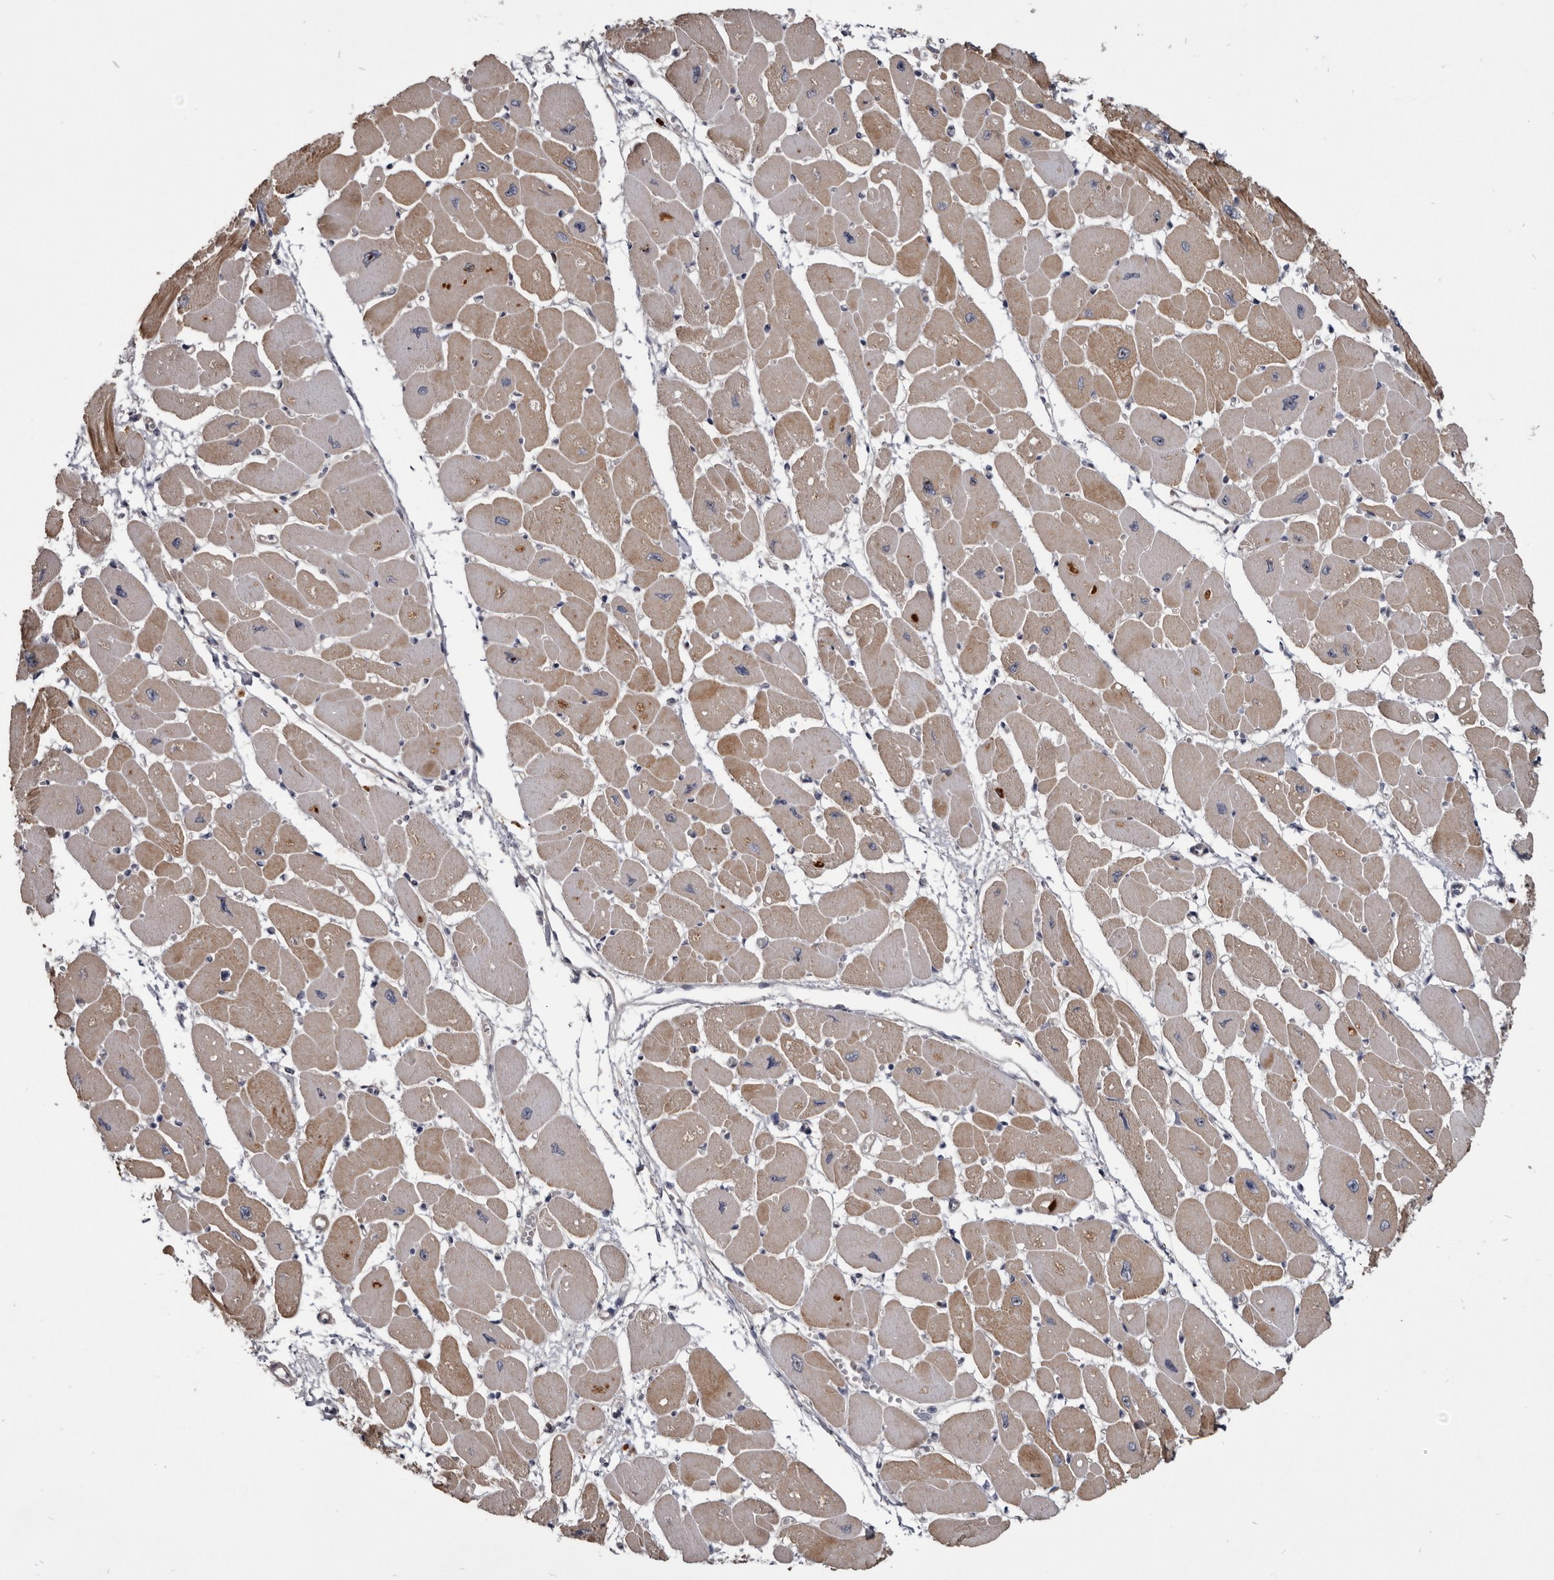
{"staining": {"intensity": "moderate", "quantity": ">75%", "location": "cytoplasmic/membranous"}, "tissue": "heart muscle", "cell_type": "Cardiomyocytes", "image_type": "normal", "snomed": [{"axis": "morphology", "description": "Normal tissue, NOS"}, {"axis": "topography", "description": "Heart"}], "caption": "Protein staining by IHC reveals moderate cytoplasmic/membranous expression in approximately >75% of cardiomyocytes in unremarkable heart muscle.", "gene": "TTC39A", "patient": {"sex": "female", "age": 54}}